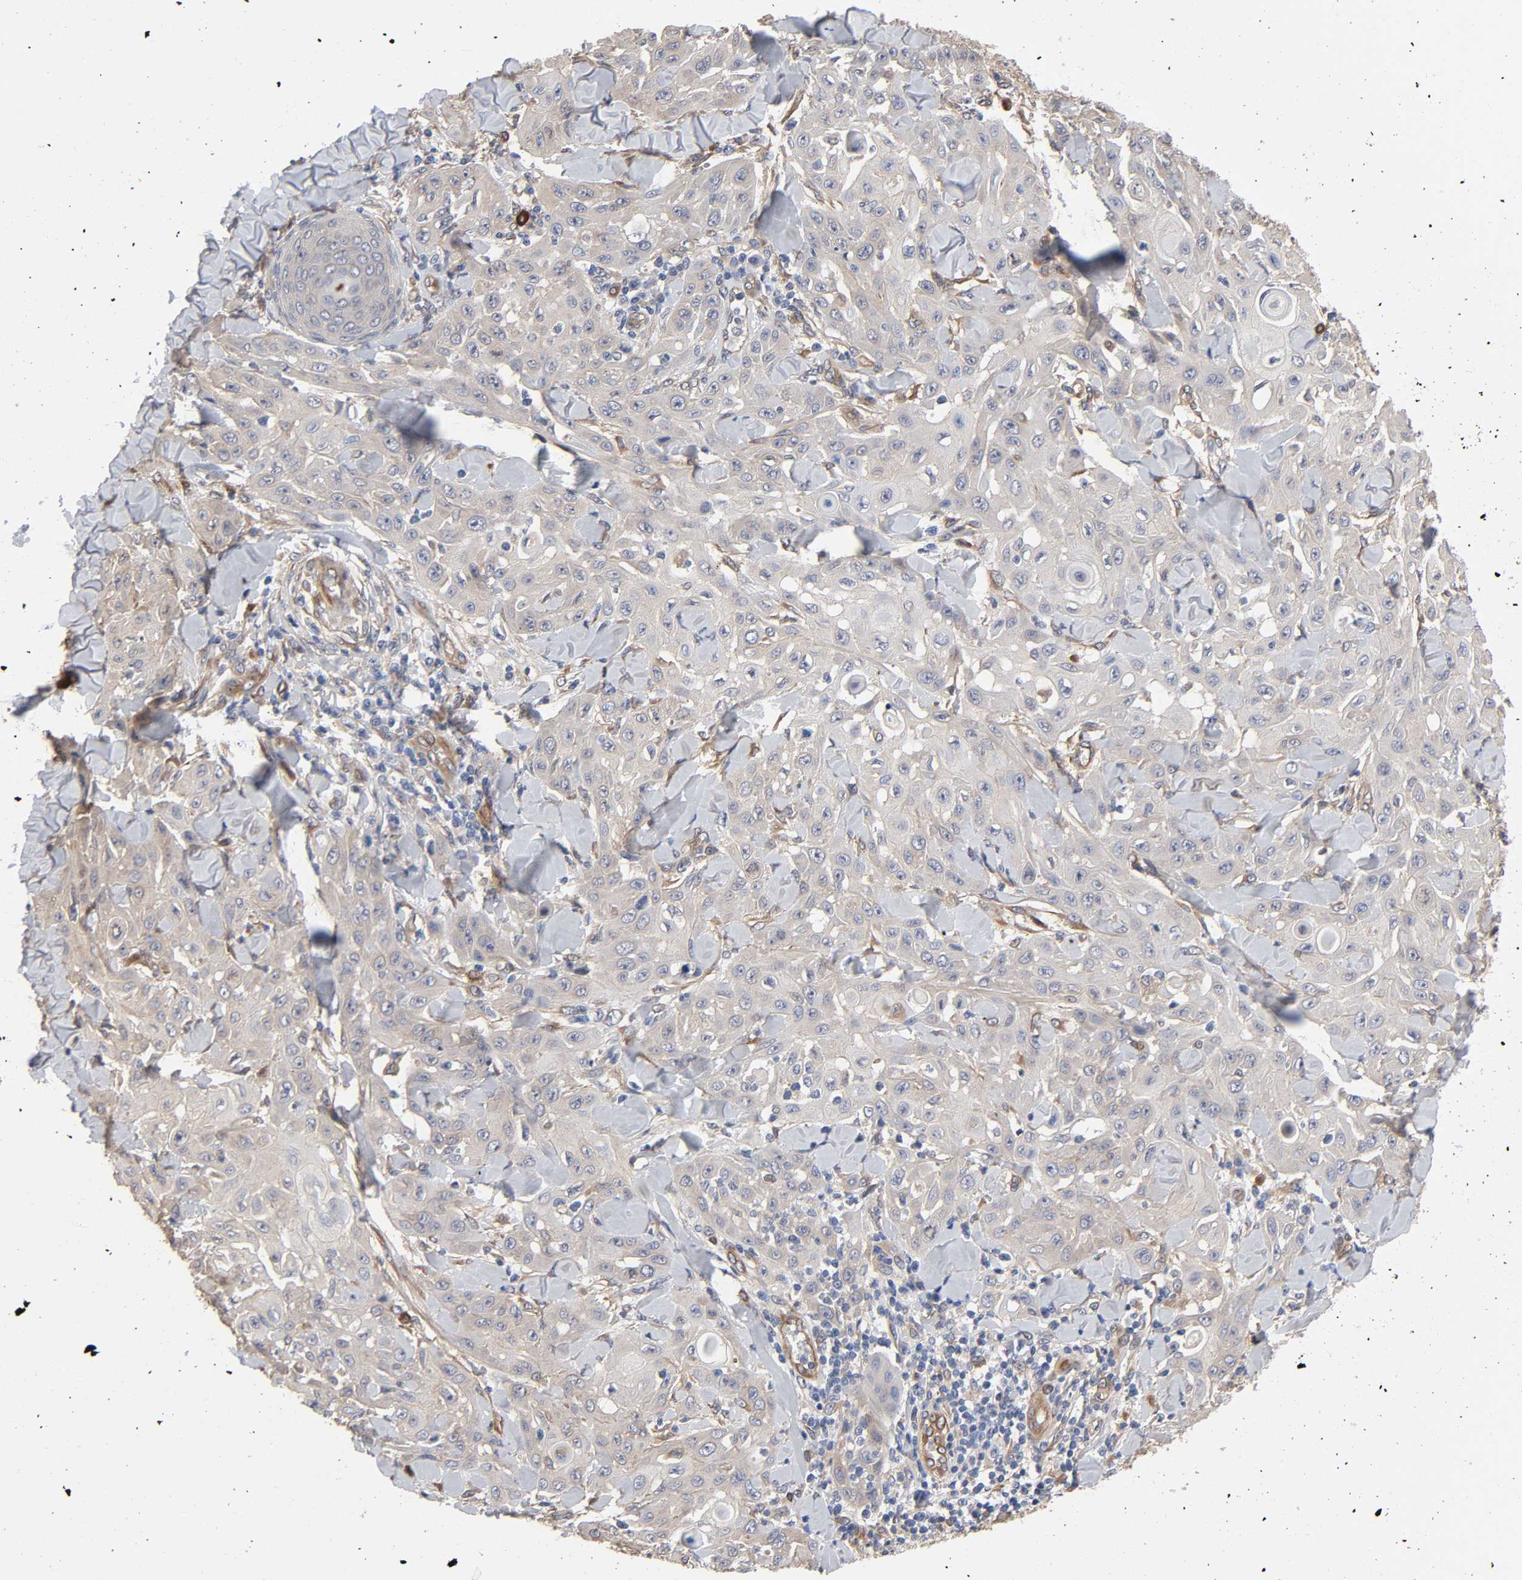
{"staining": {"intensity": "negative", "quantity": "none", "location": "none"}, "tissue": "skin cancer", "cell_type": "Tumor cells", "image_type": "cancer", "snomed": [{"axis": "morphology", "description": "Squamous cell carcinoma, NOS"}, {"axis": "topography", "description": "Skin"}], "caption": "This is an IHC photomicrograph of human skin cancer. There is no expression in tumor cells.", "gene": "RAB13", "patient": {"sex": "male", "age": 24}}